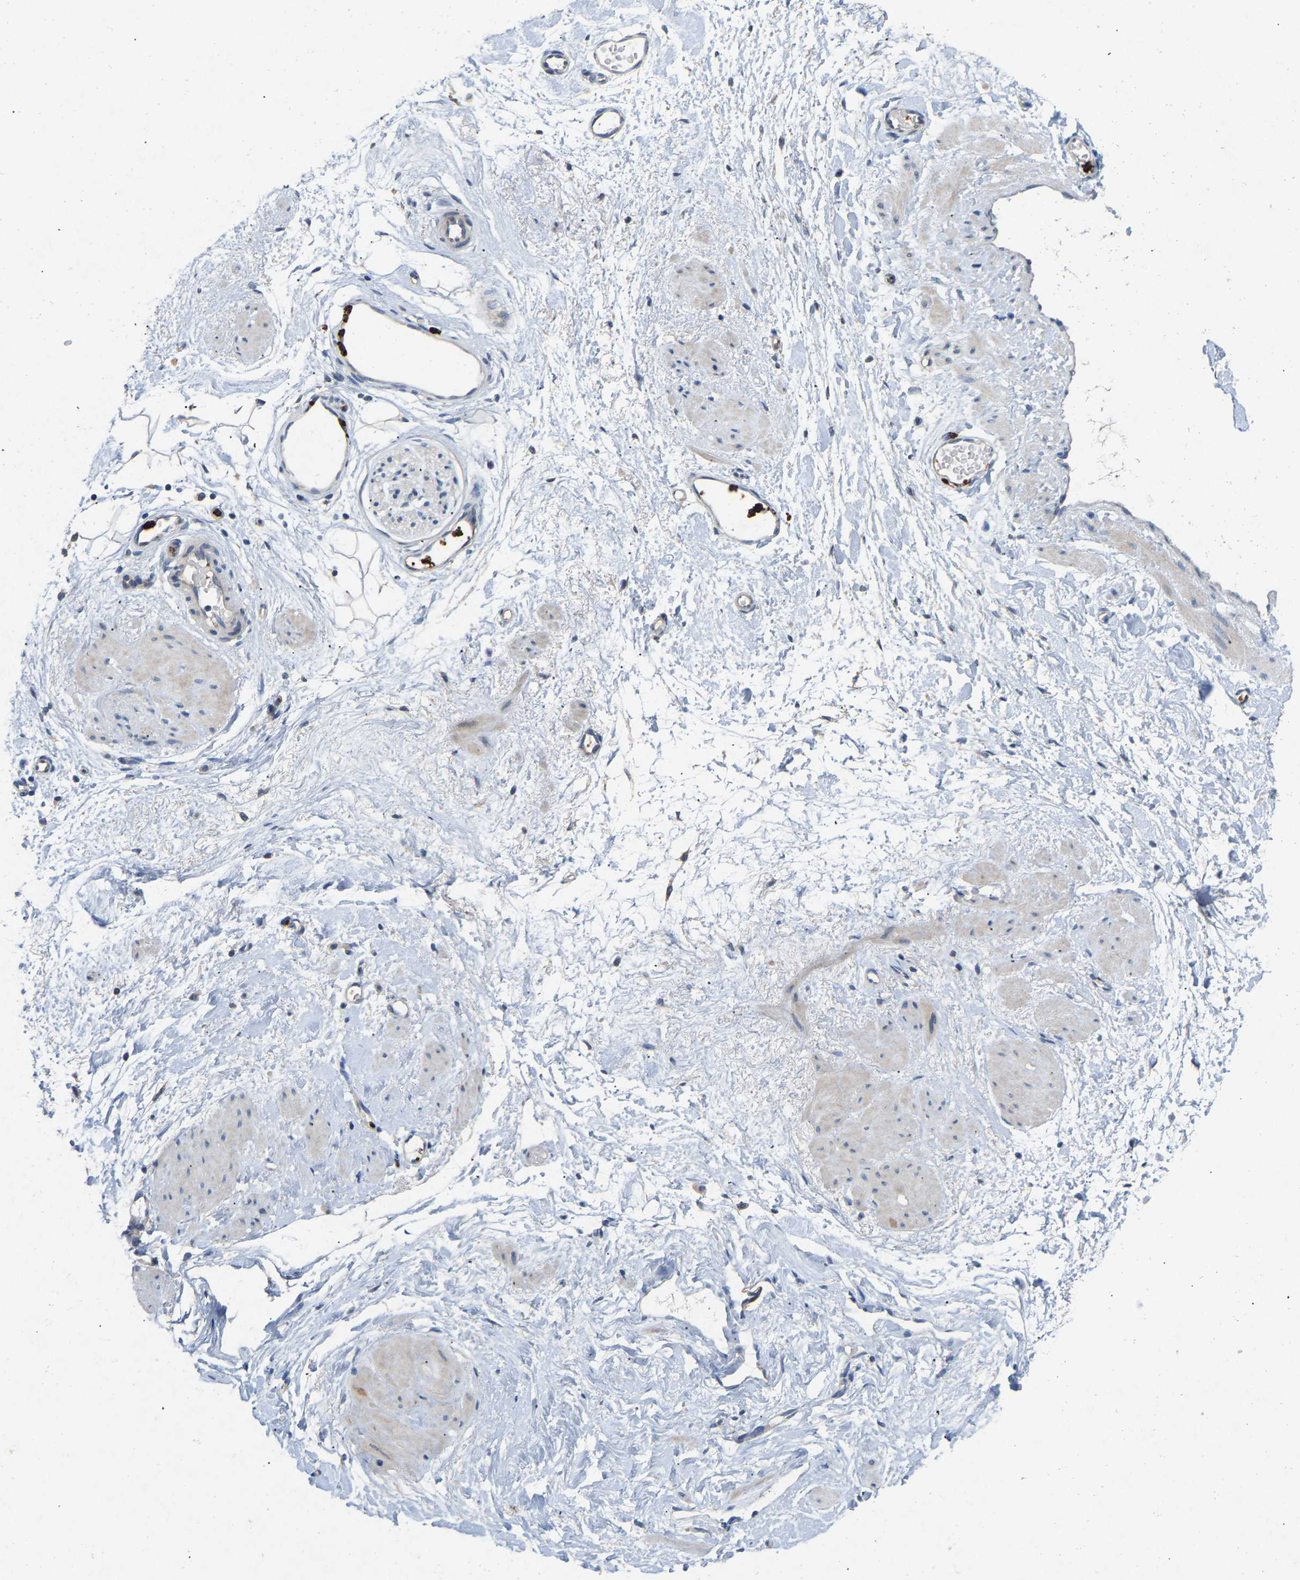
{"staining": {"intensity": "negative", "quantity": "none", "location": "none"}, "tissue": "adipose tissue", "cell_type": "Adipocytes", "image_type": "normal", "snomed": [{"axis": "morphology", "description": "Normal tissue, NOS"}, {"axis": "topography", "description": "Soft tissue"}], "caption": "IHC micrograph of benign adipose tissue stained for a protein (brown), which exhibits no staining in adipocytes.", "gene": "RHEB", "patient": {"sex": "male", "age": 72}}